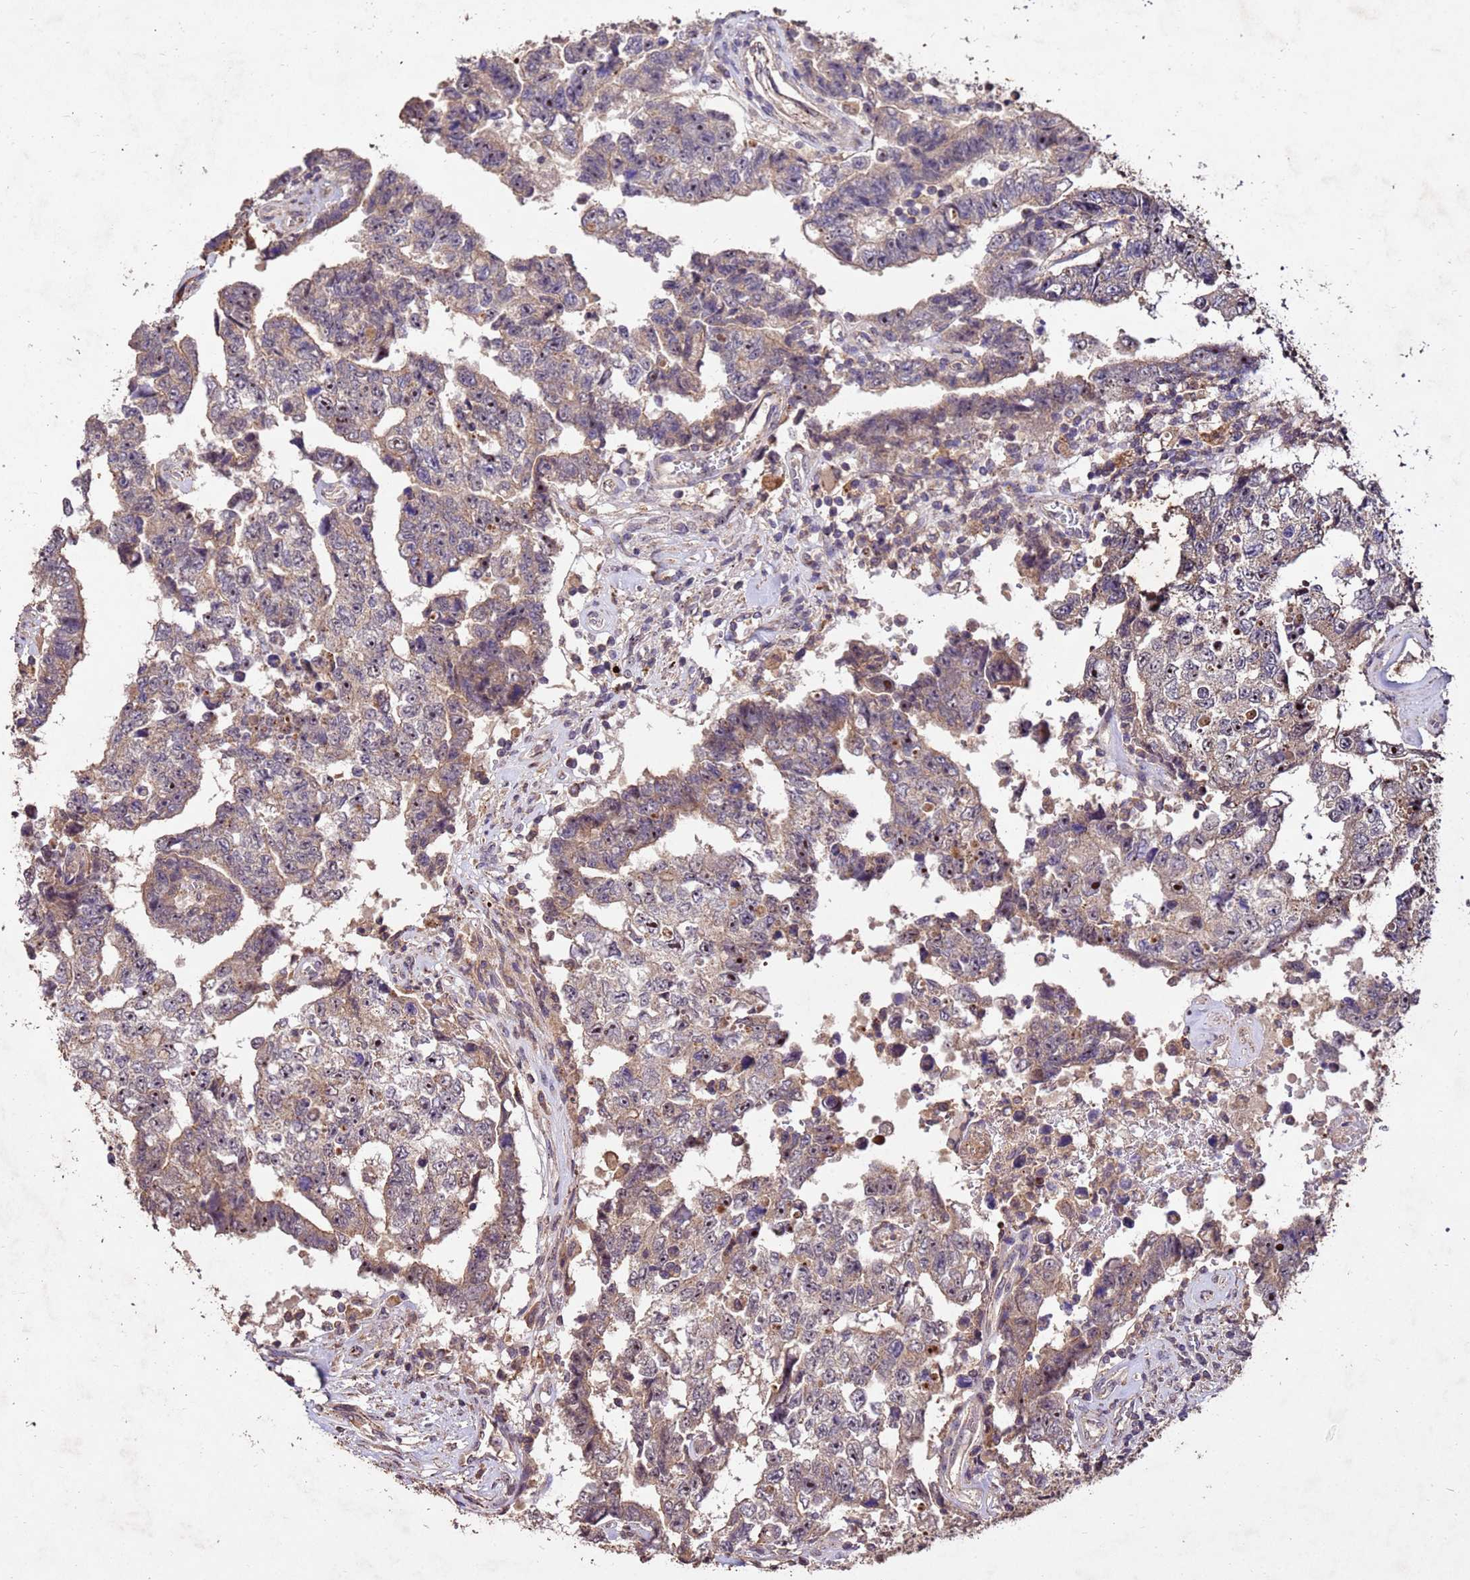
{"staining": {"intensity": "weak", "quantity": "25%-75%", "location": "cytoplasmic/membranous"}, "tissue": "testis cancer", "cell_type": "Tumor cells", "image_type": "cancer", "snomed": [{"axis": "morphology", "description": "Normal tissue, NOS"}, {"axis": "morphology", "description": "Carcinoma, Embryonal, NOS"}, {"axis": "topography", "description": "Testis"}, {"axis": "topography", "description": "Epididymis"}], "caption": "Immunohistochemical staining of testis cancer (embryonal carcinoma) shows weak cytoplasmic/membranous protein staining in approximately 25%-75% of tumor cells.", "gene": "TOR4A", "patient": {"sex": "male", "age": 25}}